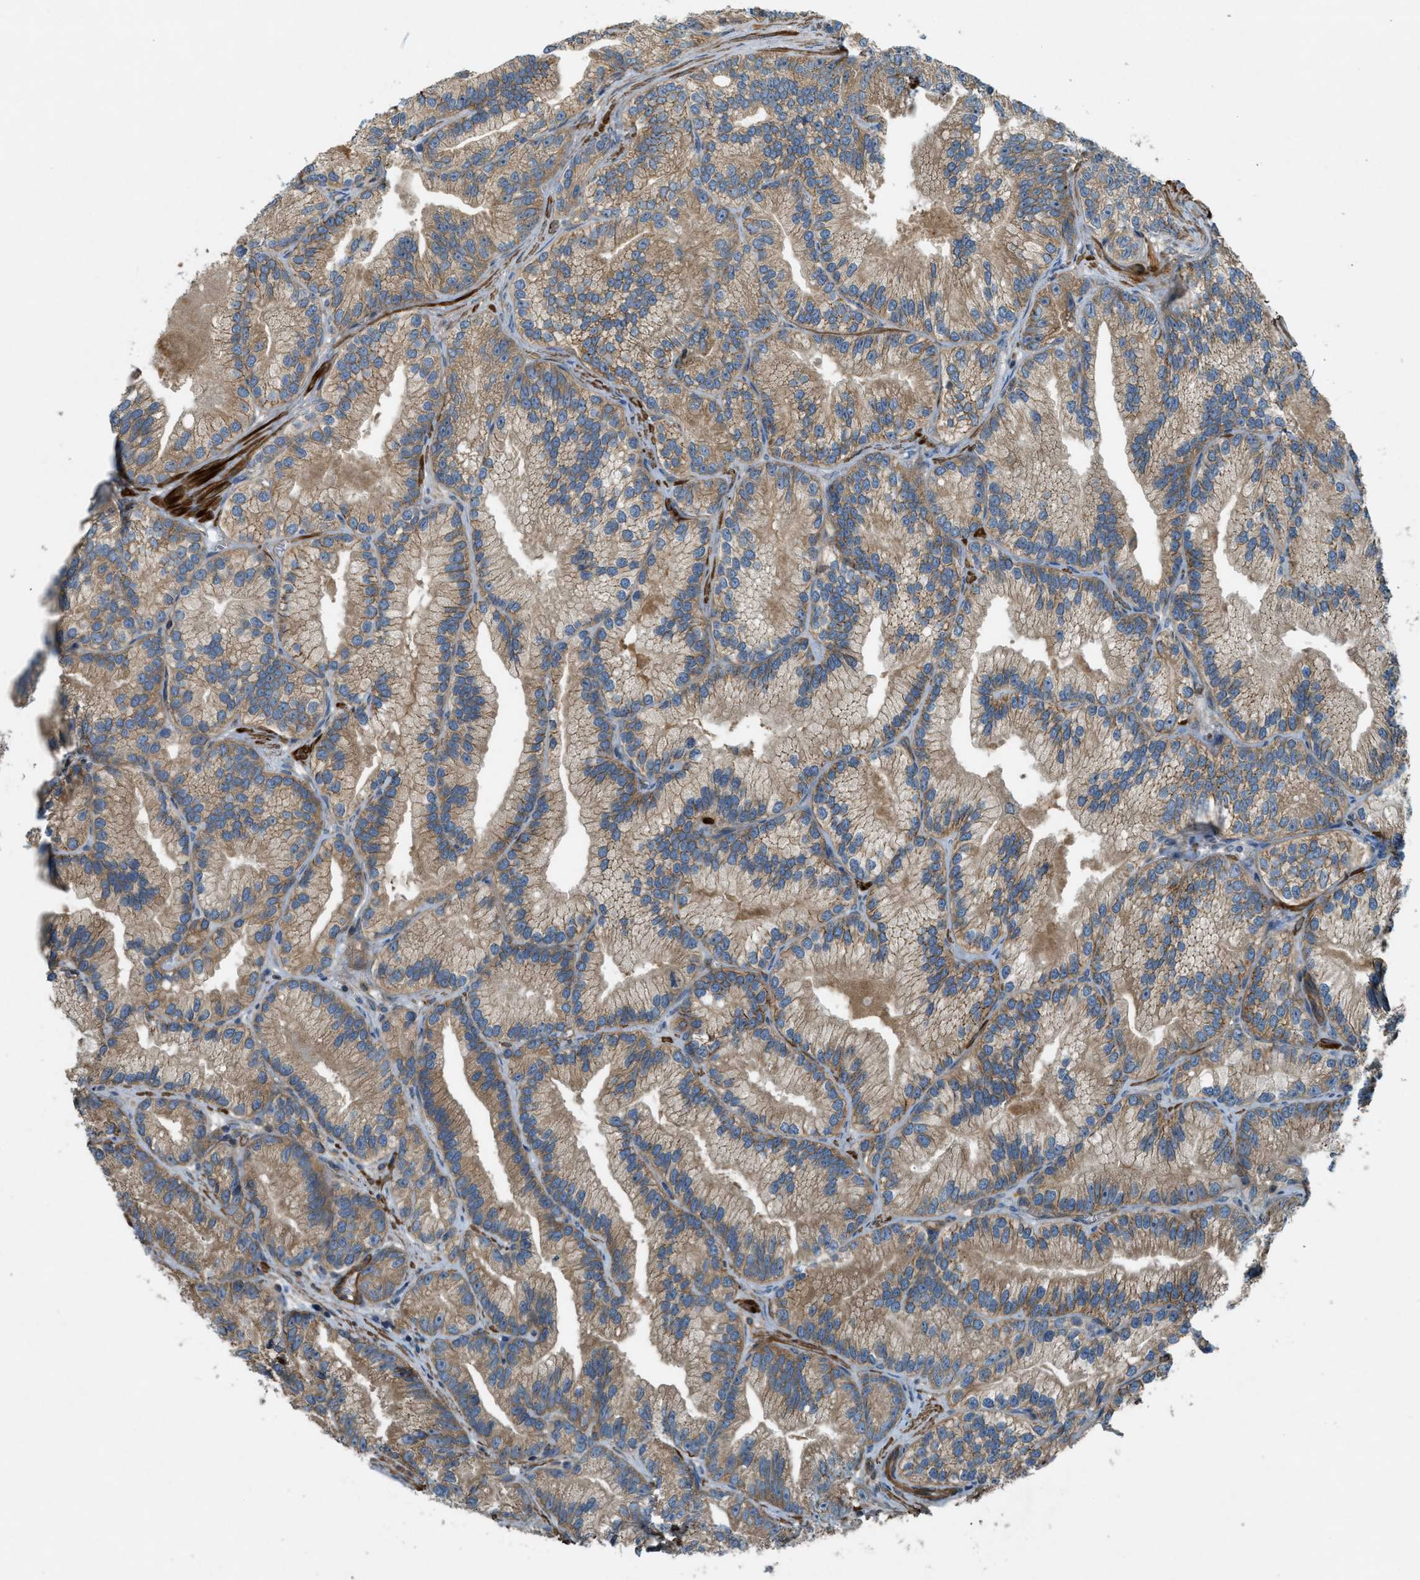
{"staining": {"intensity": "moderate", "quantity": ">75%", "location": "cytoplasmic/membranous"}, "tissue": "prostate cancer", "cell_type": "Tumor cells", "image_type": "cancer", "snomed": [{"axis": "morphology", "description": "Adenocarcinoma, Low grade"}, {"axis": "topography", "description": "Prostate"}], "caption": "Adenocarcinoma (low-grade) (prostate) was stained to show a protein in brown. There is medium levels of moderate cytoplasmic/membranous positivity in about >75% of tumor cells. The staining was performed using DAB (3,3'-diaminobenzidine), with brown indicating positive protein expression. Nuclei are stained blue with hematoxylin.", "gene": "VEZT", "patient": {"sex": "male", "age": 89}}